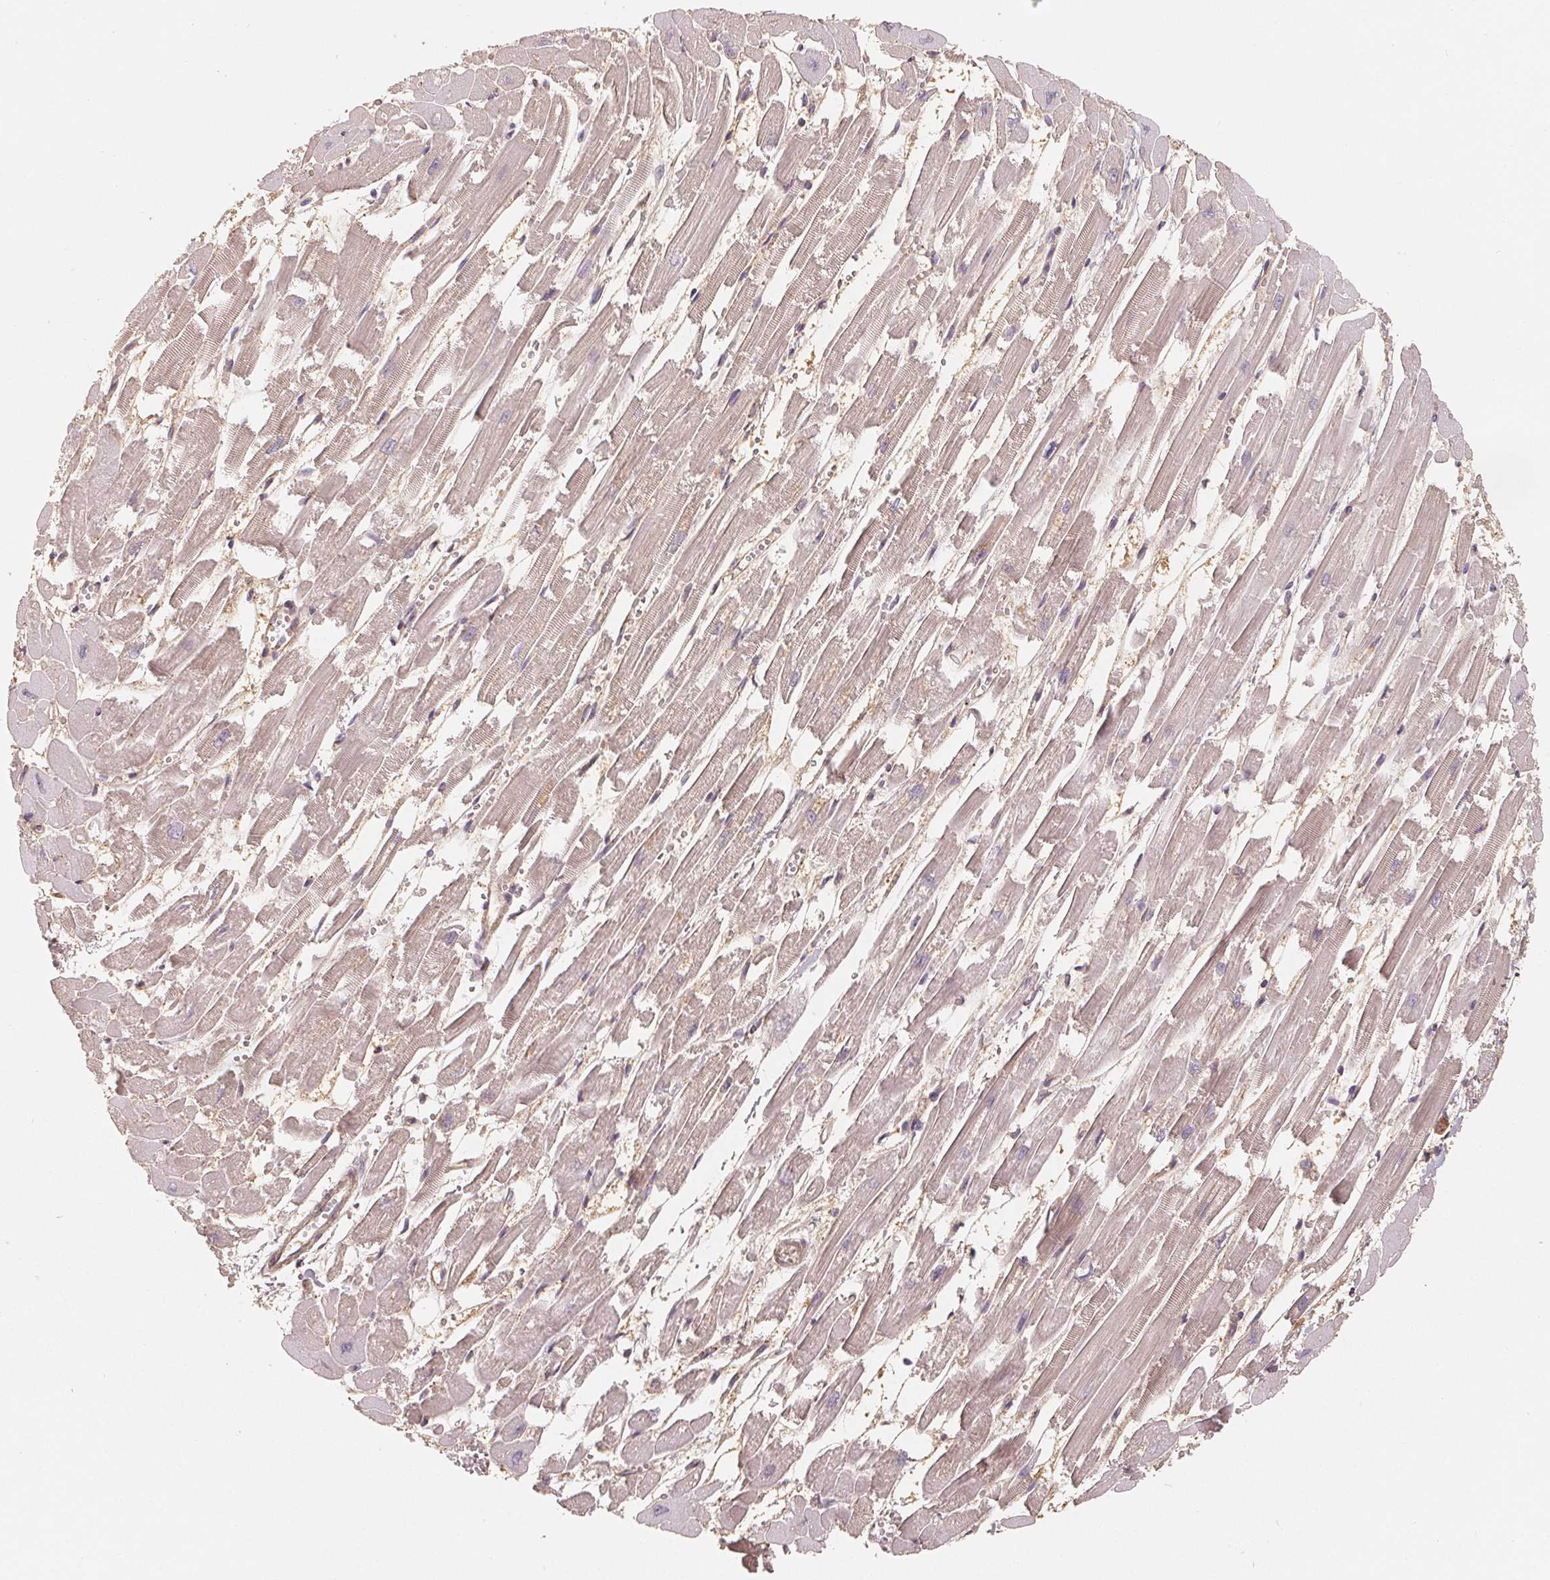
{"staining": {"intensity": "weak", "quantity": "25%-75%", "location": "cytoplasmic/membranous,nuclear"}, "tissue": "heart muscle", "cell_type": "Cardiomyocytes", "image_type": "normal", "snomed": [{"axis": "morphology", "description": "Normal tissue, NOS"}, {"axis": "topography", "description": "Heart"}], "caption": "High-power microscopy captured an immunohistochemistry (IHC) micrograph of benign heart muscle, revealing weak cytoplasmic/membranous,nuclear positivity in about 25%-75% of cardiomyocytes. (DAB IHC, brown staining for protein, blue staining for nuclei).", "gene": "GUSB", "patient": {"sex": "female", "age": 52}}